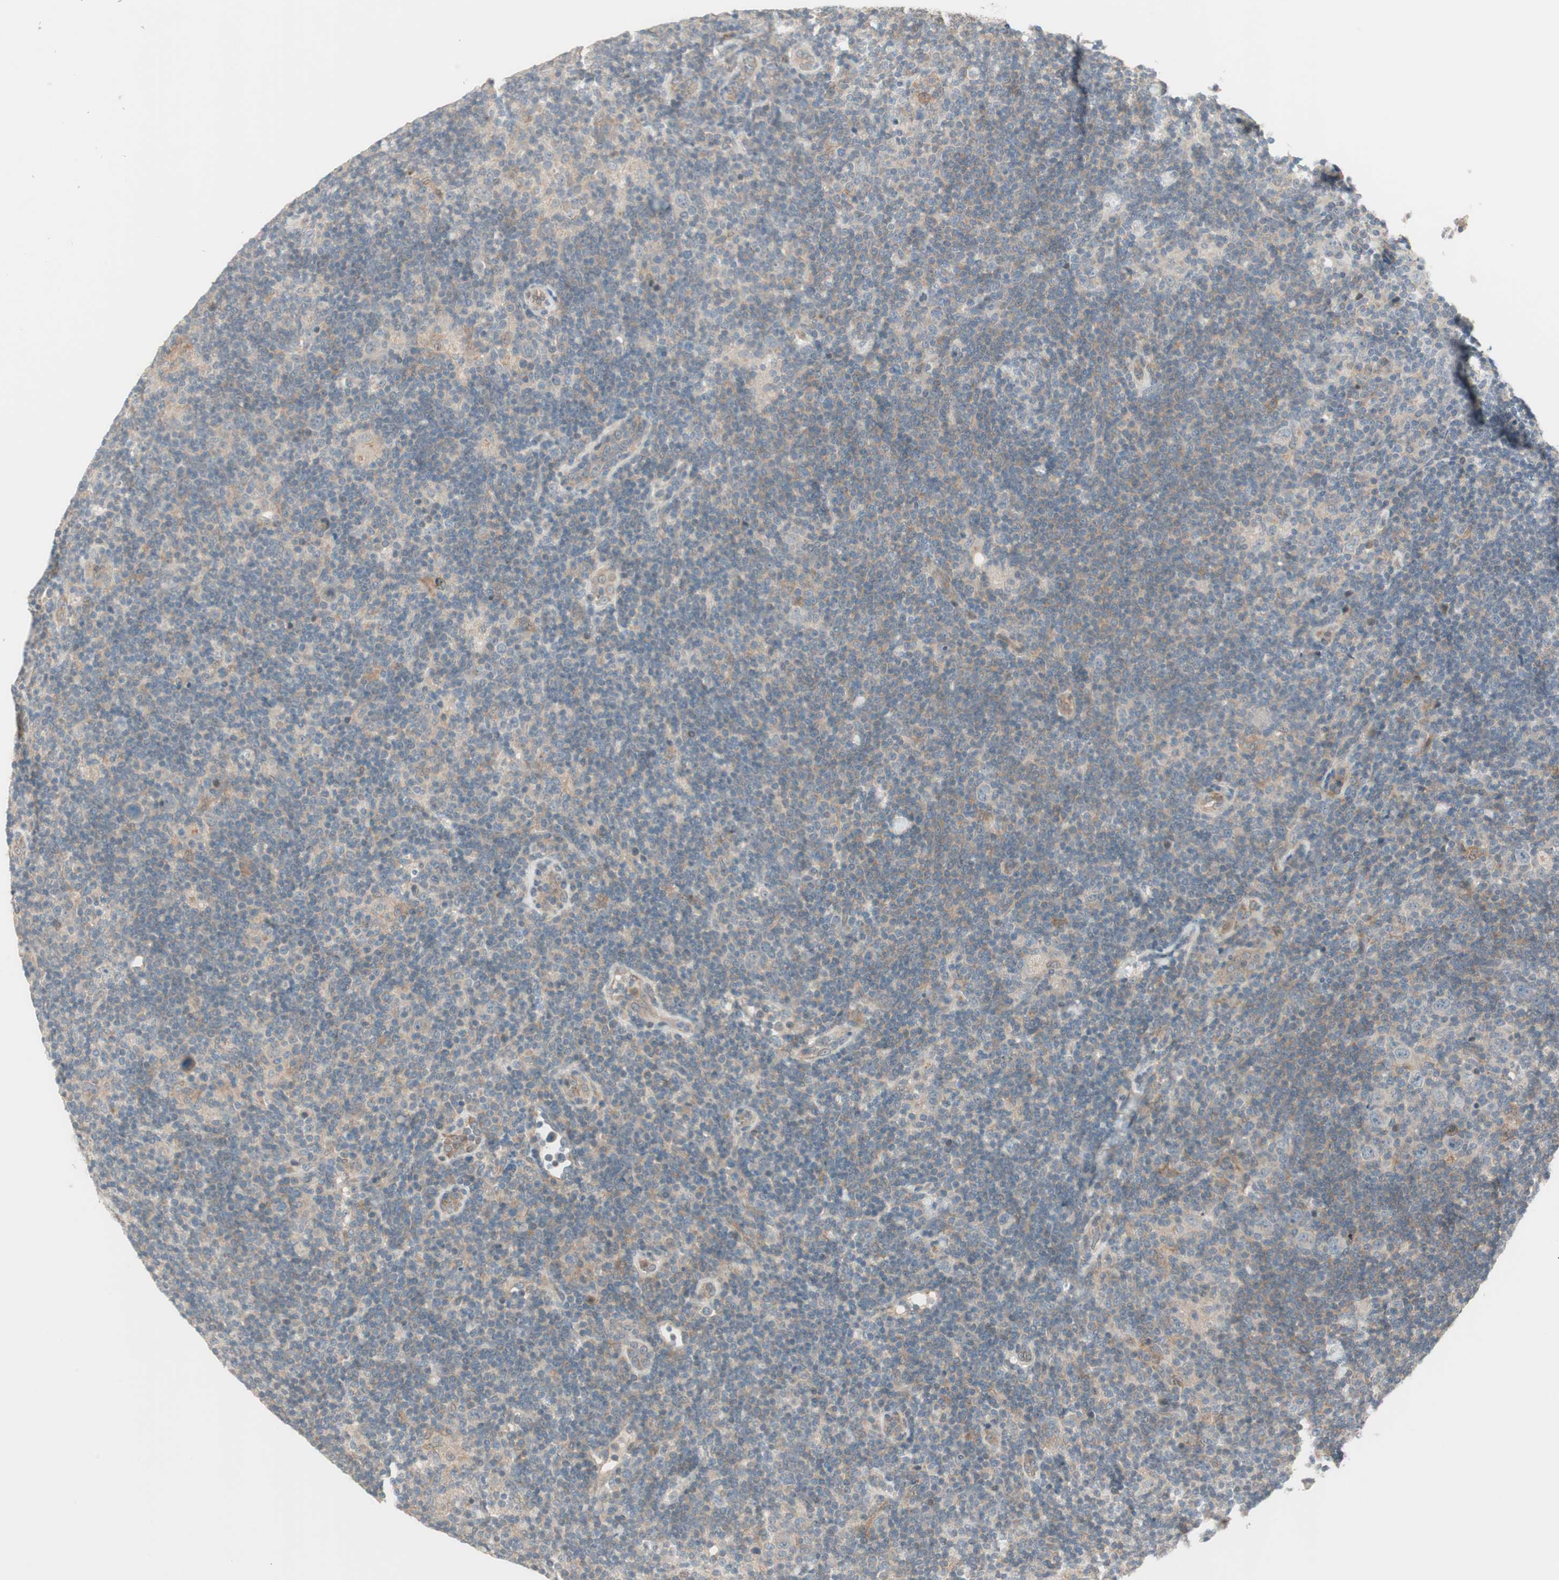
{"staining": {"intensity": "weak", "quantity": "25%-75%", "location": "cytoplasmic/membranous"}, "tissue": "lymphoma", "cell_type": "Tumor cells", "image_type": "cancer", "snomed": [{"axis": "morphology", "description": "Hodgkin's disease, NOS"}, {"axis": "topography", "description": "Lymph node"}], "caption": "Immunohistochemistry (IHC) photomicrograph of neoplastic tissue: human lymphoma stained using immunohistochemistry displays low levels of weak protein expression localized specifically in the cytoplasmic/membranous of tumor cells, appearing as a cytoplasmic/membranous brown color.", "gene": "CGRRF1", "patient": {"sex": "female", "age": 57}}